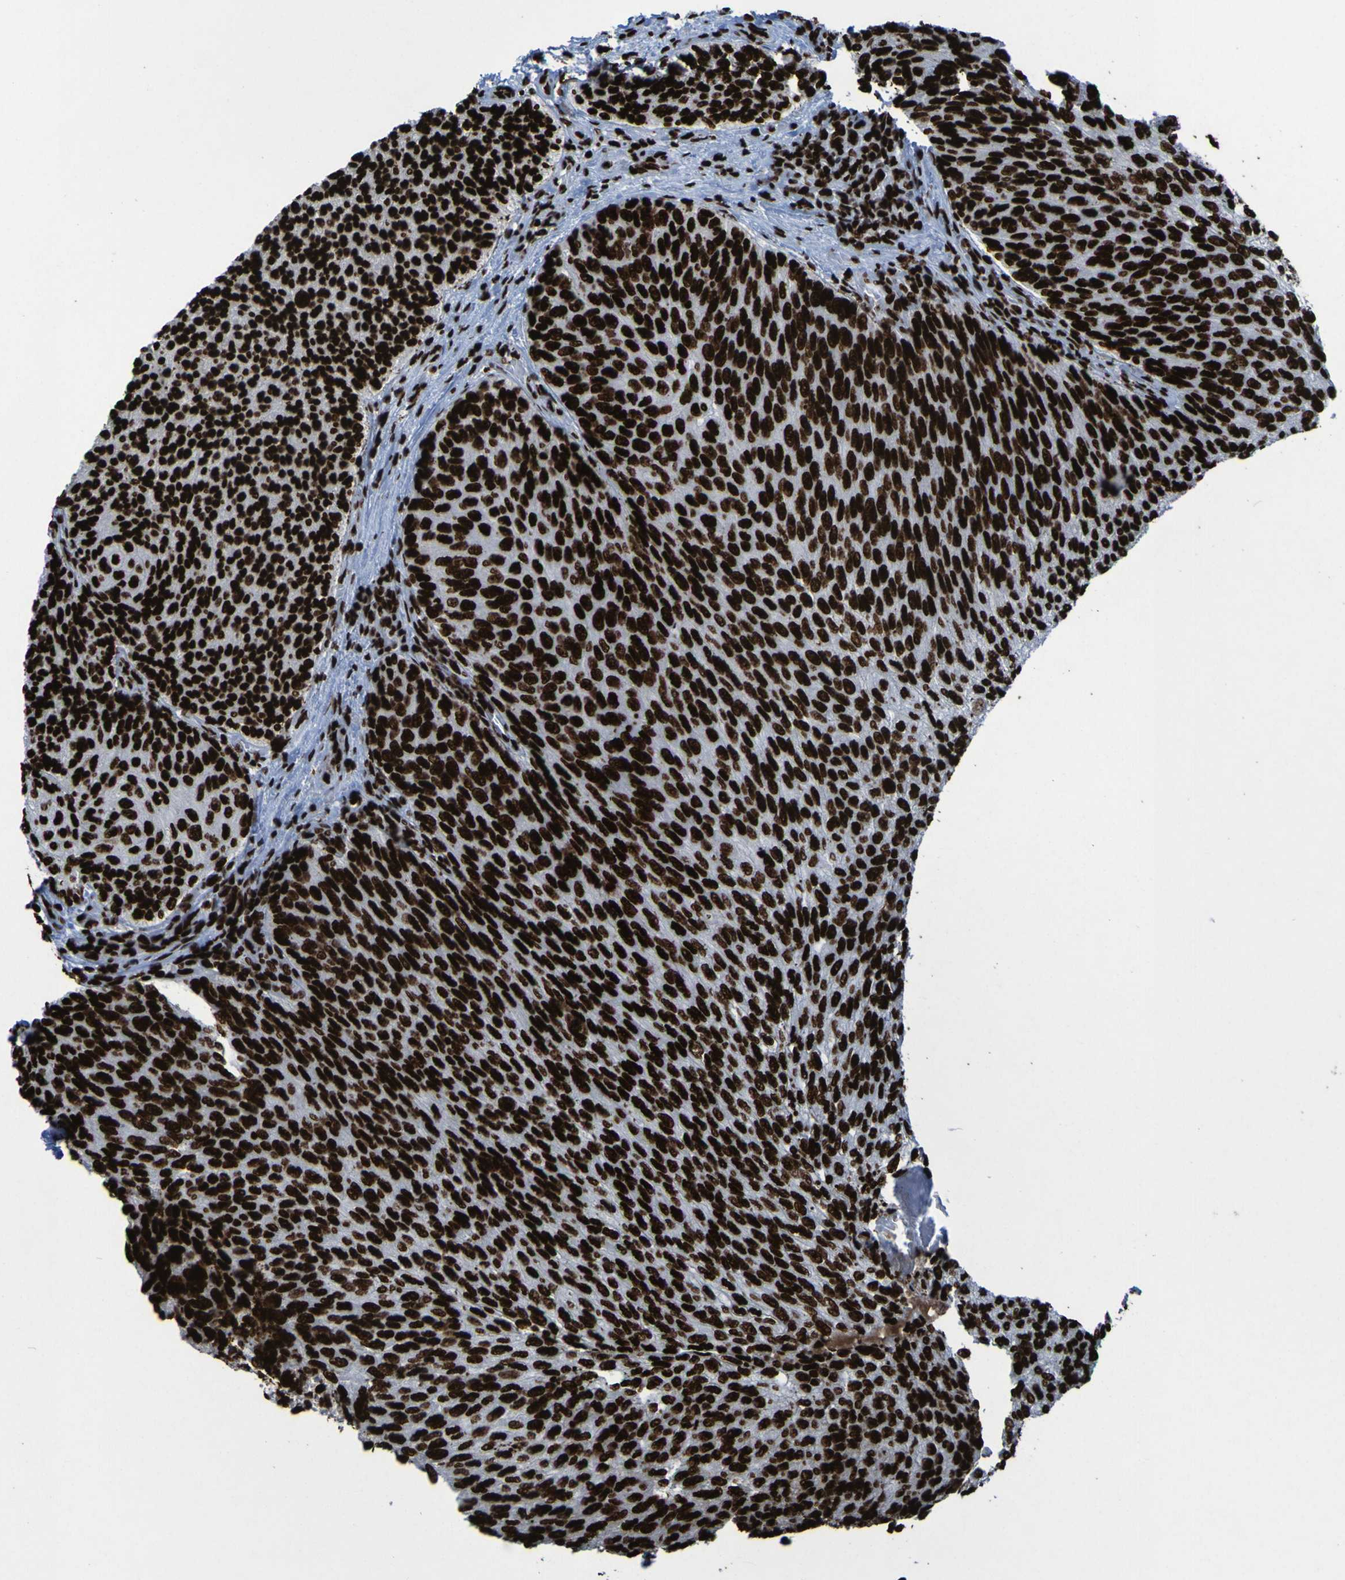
{"staining": {"intensity": "strong", "quantity": ">75%", "location": "nuclear"}, "tissue": "urothelial cancer", "cell_type": "Tumor cells", "image_type": "cancer", "snomed": [{"axis": "morphology", "description": "Urothelial carcinoma, Low grade"}, {"axis": "topography", "description": "Urinary bladder"}], "caption": "IHC micrograph of neoplastic tissue: urothelial cancer stained using immunohistochemistry shows high levels of strong protein expression localized specifically in the nuclear of tumor cells, appearing as a nuclear brown color.", "gene": "NPM1", "patient": {"sex": "female", "age": 79}}